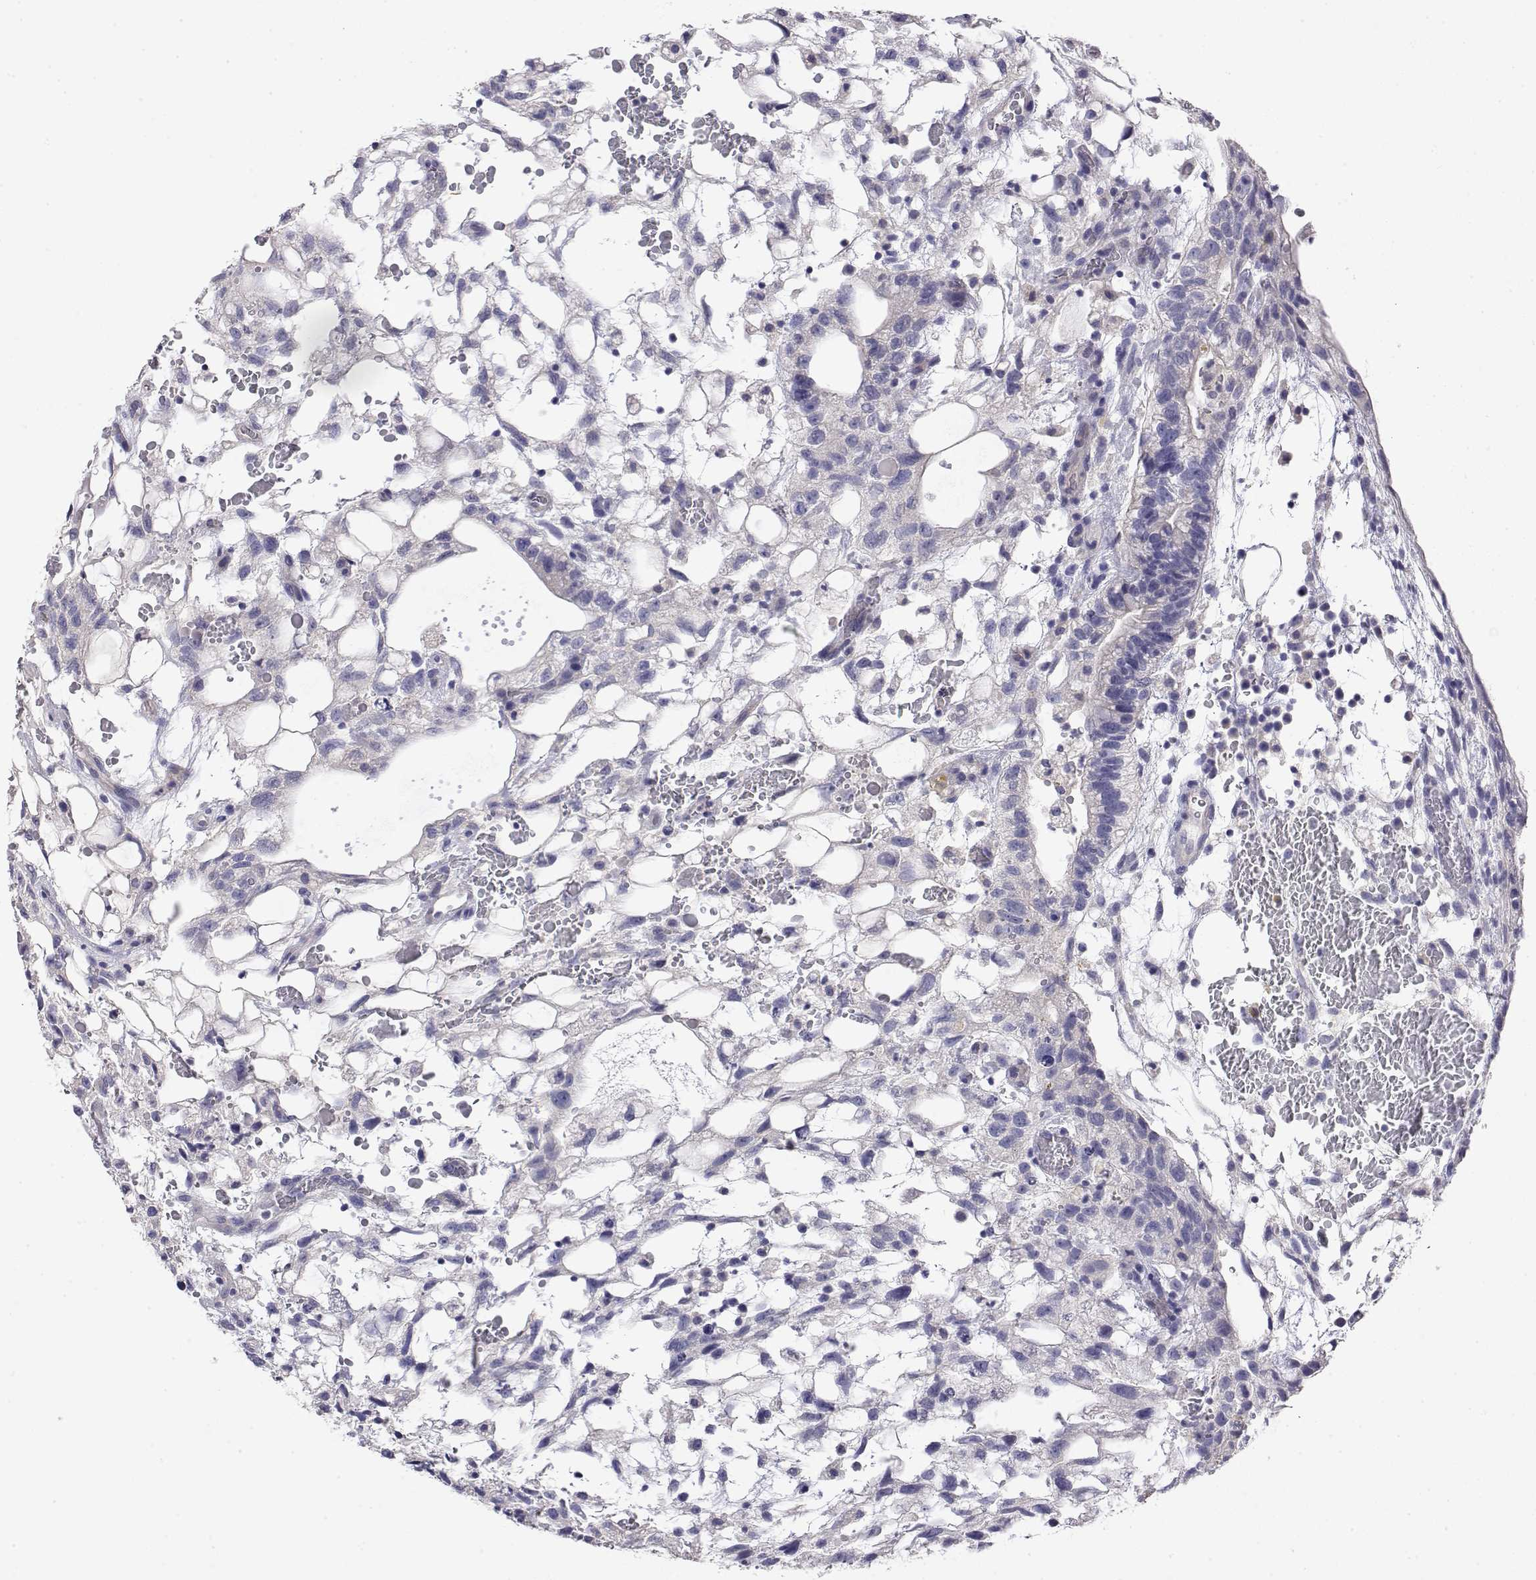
{"staining": {"intensity": "negative", "quantity": "none", "location": "none"}, "tissue": "testis cancer", "cell_type": "Tumor cells", "image_type": "cancer", "snomed": [{"axis": "morphology", "description": "Normal tissue, NOS"}, {"axis": "morphology", "description": "Carcinoma, Embryonal, NOS"}, {"axis": "topography", "description": "Testis"}], "caption": "High magnification brightfield microscopy of testis cancer stained with DAB (brown) and counterstained with hematoxylin (blue): tumor cells show no significant expression.", "gene": "LY6D", "patient": {"sex": "male", "age": 32}}